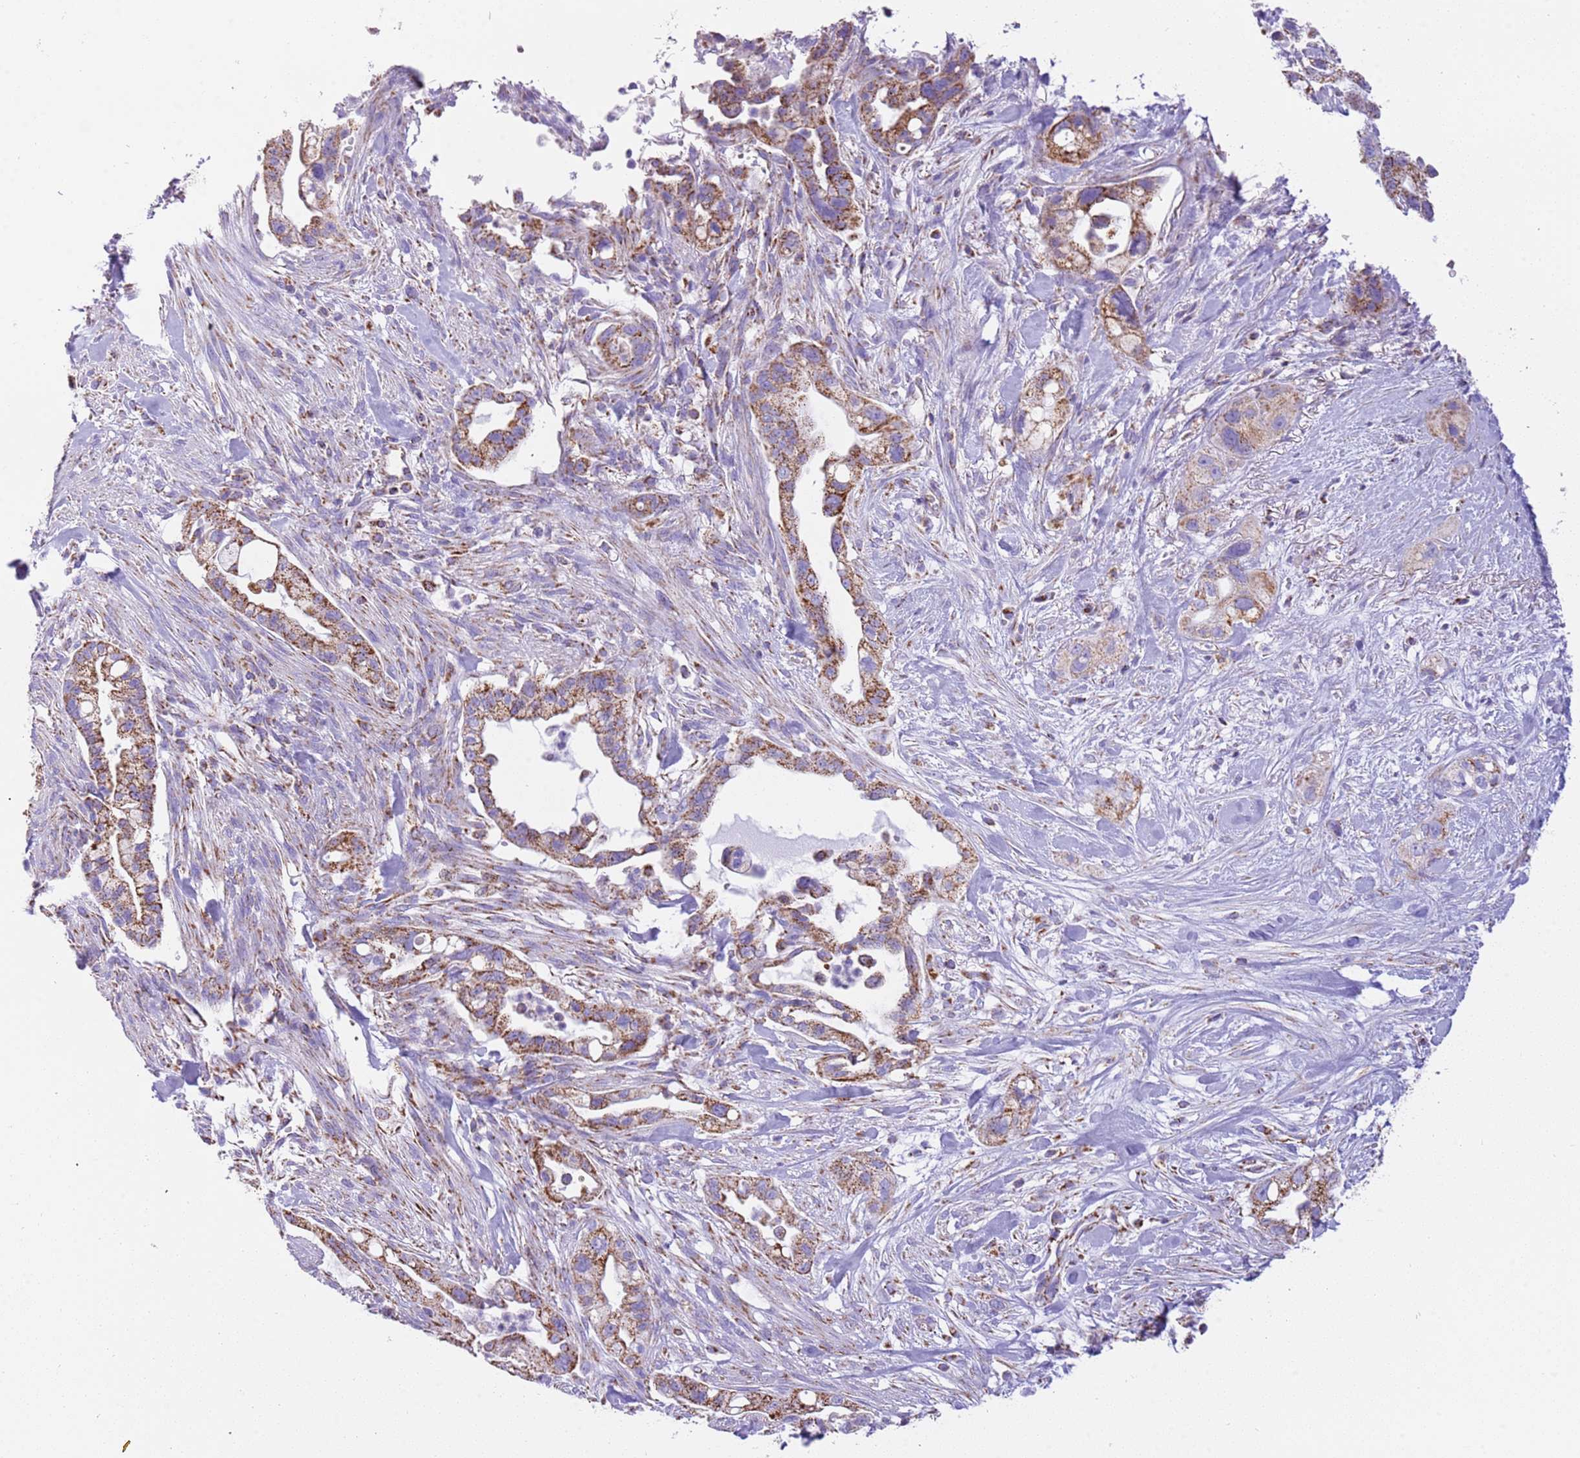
{"staining": {"intensity": "moderate", "quantity": ">75%", "location": "cytoplasmic/membranous"}, "tissue": "pancreatic cancer", "cell_type": "Tumor cells", "image_type": "cancer", "snomed": [{"axis": "morphology", "description": "Adenocarcinoma, NOS"}, {"axis": "topography", "description": "Pancreas"}], "caption": "Pancreatic adenocarcinoma stained for a protein reveals moderate cytoplasmic/membranous positivity in tumor cells.", "gene": "SUCLG2", "patient": {"sex": "male", "age": 44}}